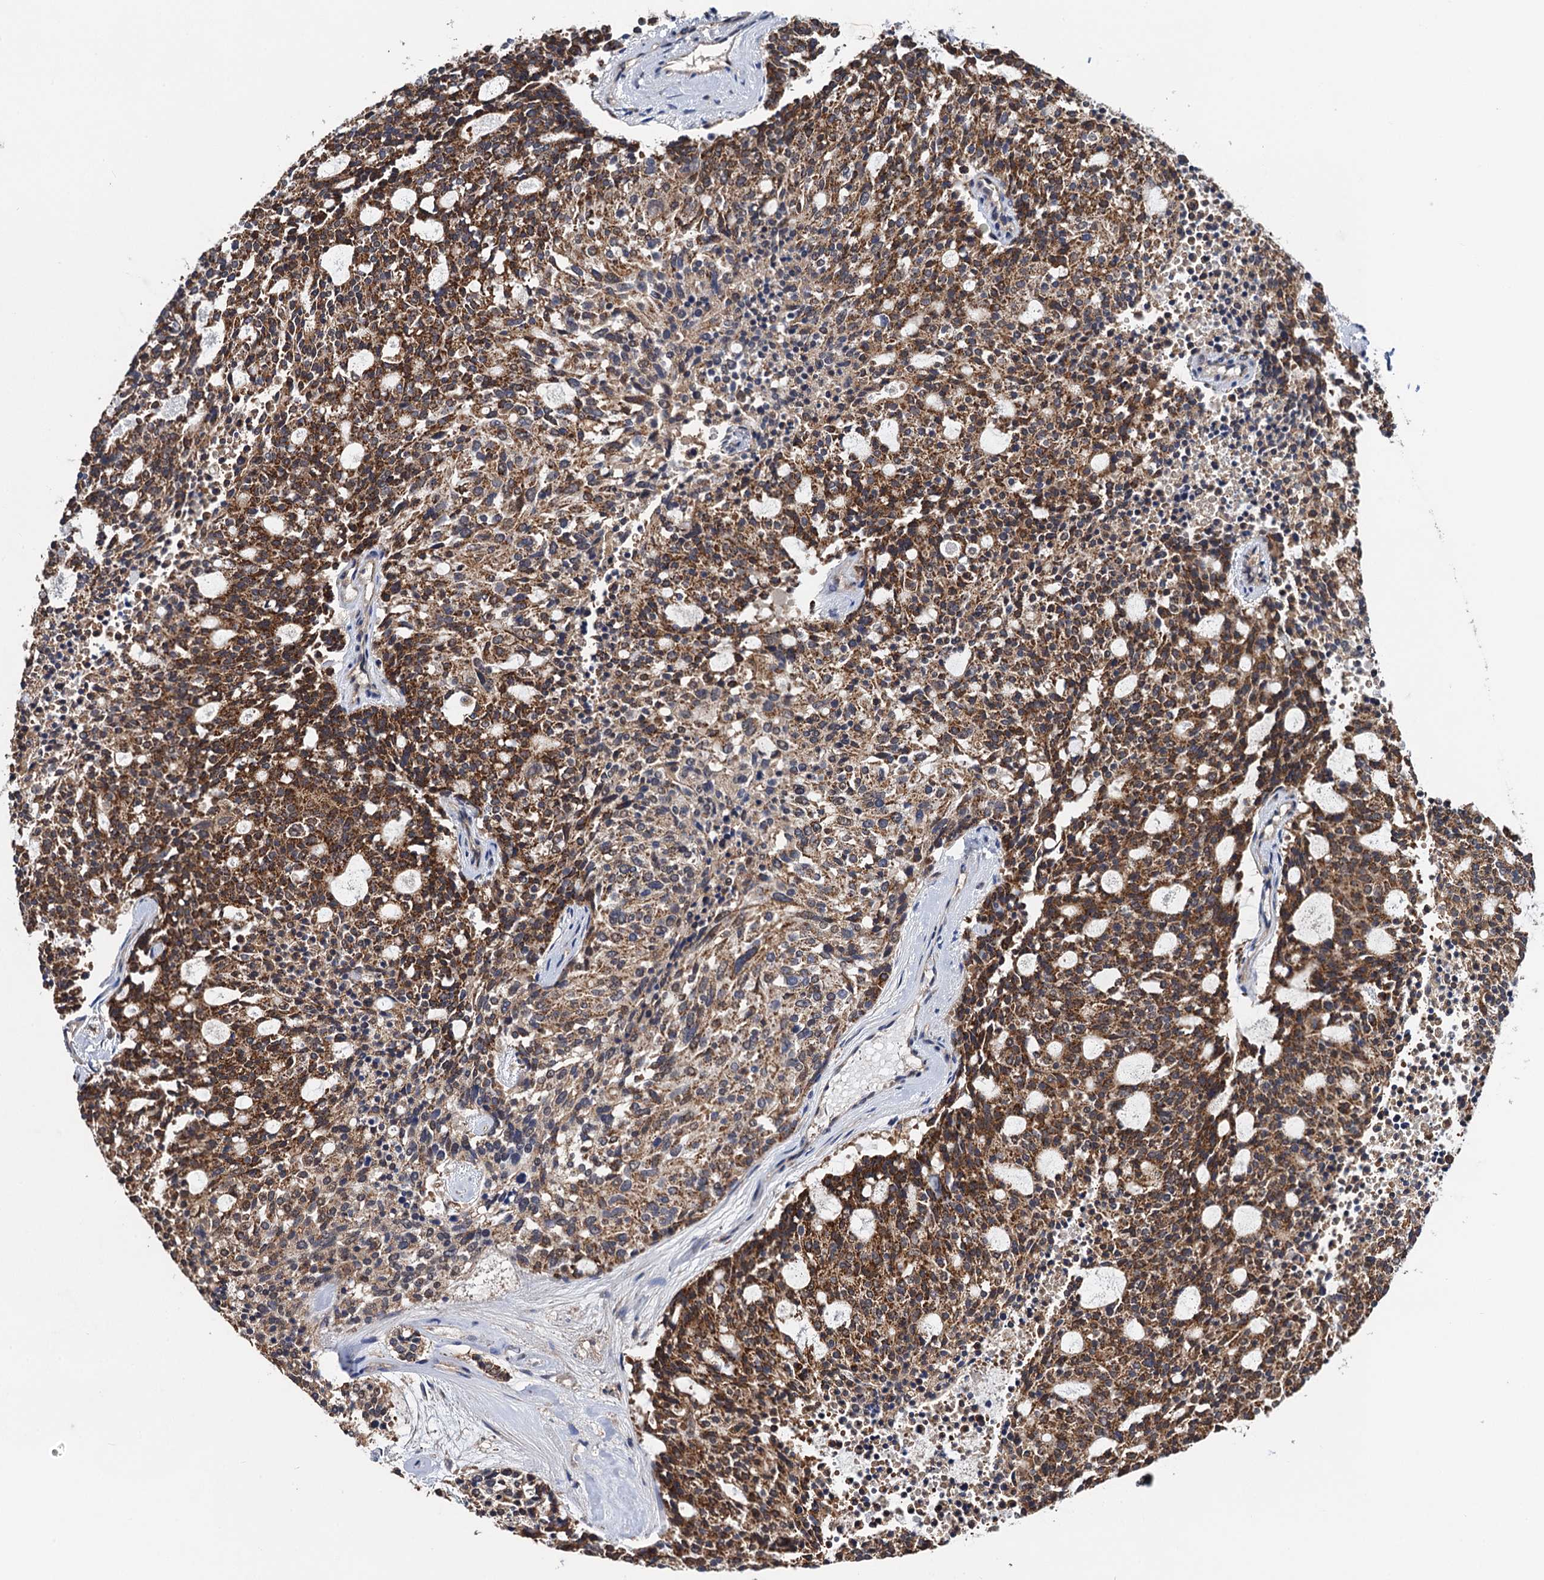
{"staining": {"intensity": "strong", "quantity": ">75%", "location": "cytoplasmic/membranous"}, "tissue": "carcinoid", "cell_type": "Tumor cells", "image_type": "cancer", "snomed": [{"axis": "morphology", "description": "Carcinoid, malignant, NOS"}, {"axis": "topography", "description": "Pancreas"}], "caption": "About >75% of tumor cells in carcinoid exhibit strong cytoplasmic/membranous protein positivity as visualized by brown immunohistochemical staining.", "gene": "PTCD3", "patient": {"sex": "female", "age": 54}}